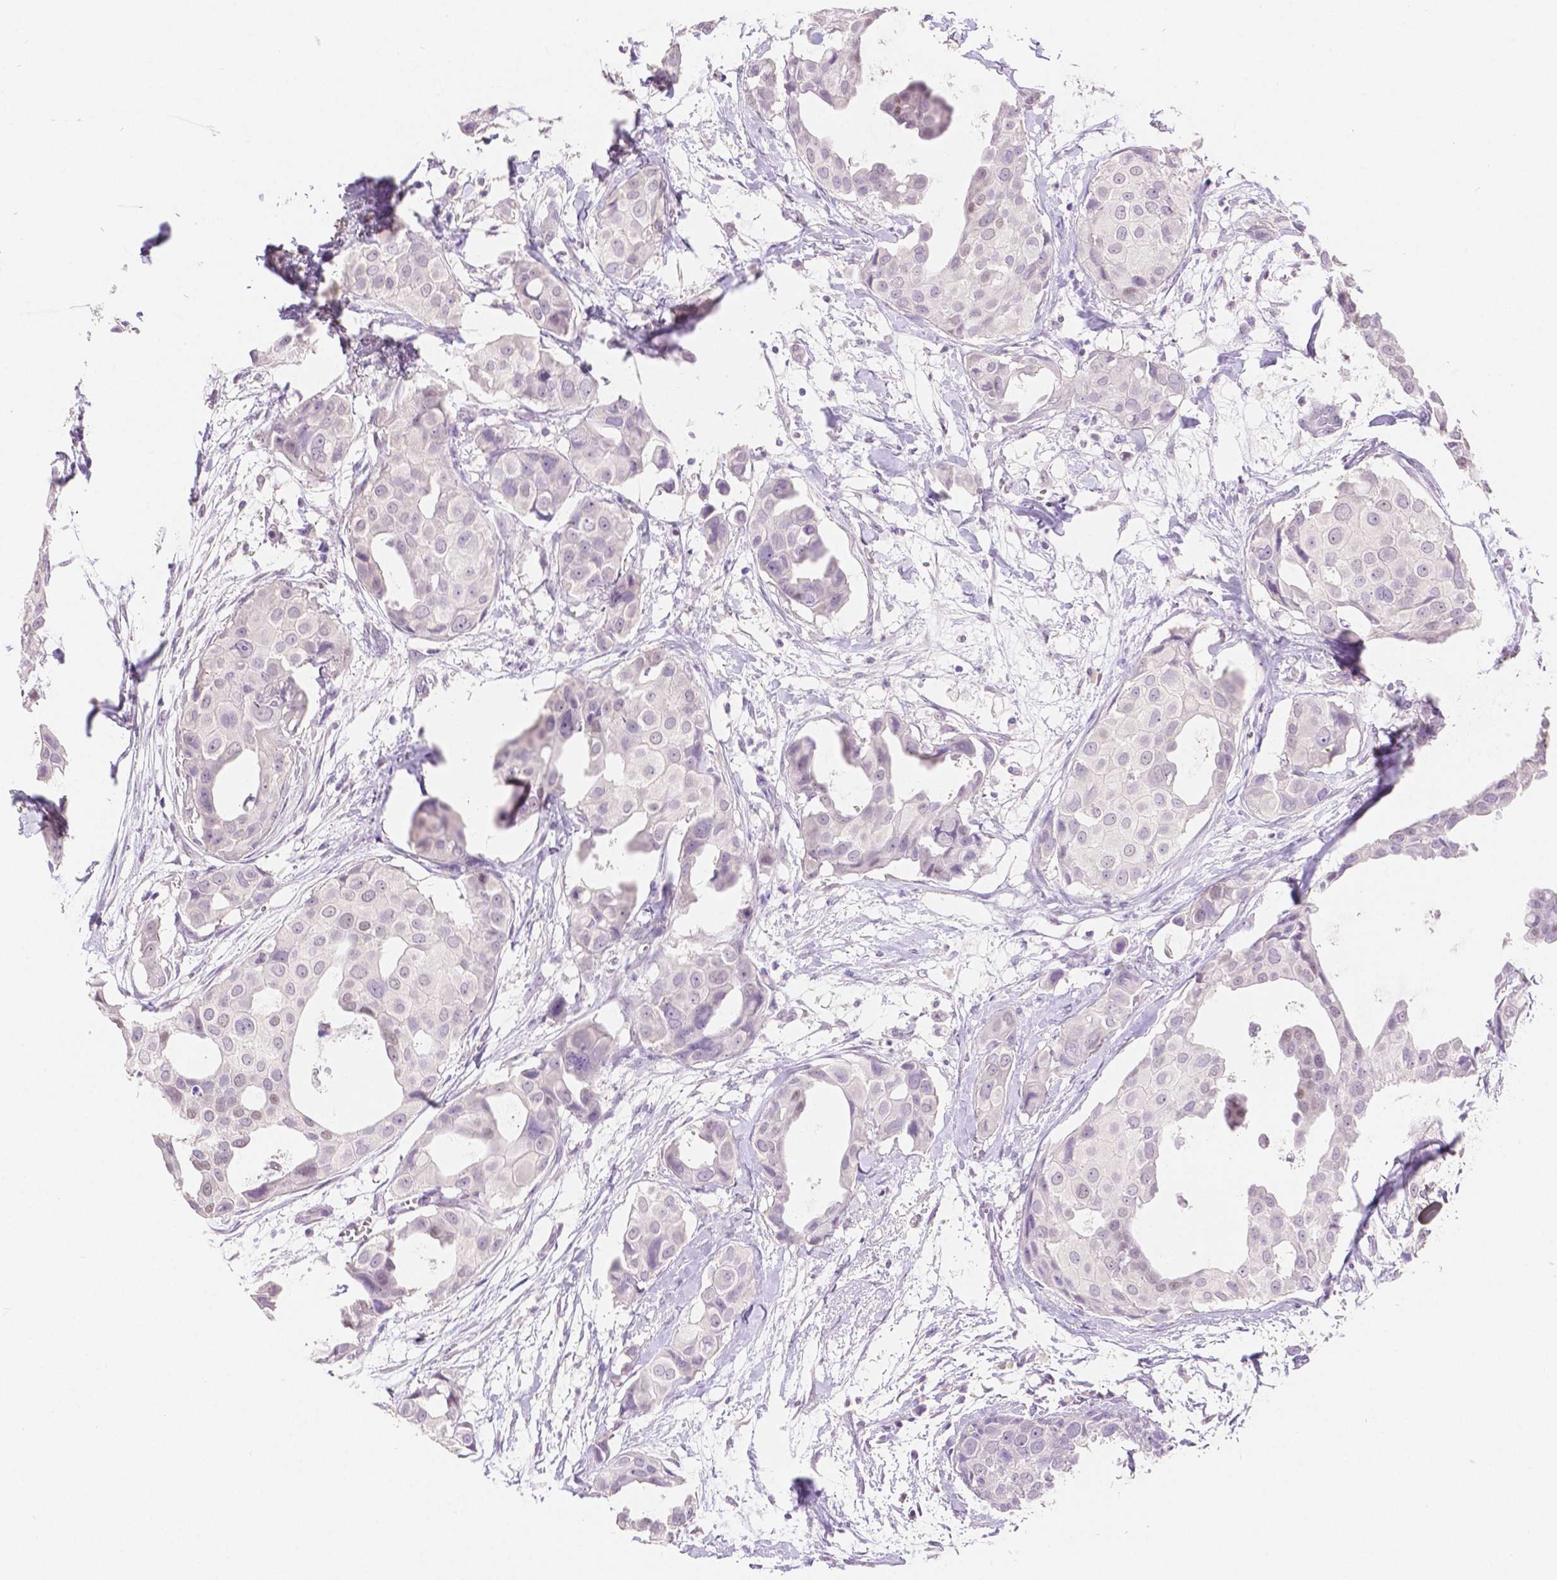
{"staining": {"intensity": "negative", "quantity": "none", "location": "none"}, "tissue": "breast cancer", "cell_type": "Tumor cells", "image_type": "cancer", "snomed": [{"axis": "morphology", "description": "Duct carcinoma"}, {"axis": "topography", "description": "Breast"}], "caption": "IHC histopathology image of human breast invasive ductal carcinoma stained for a protein (brown), which reveals no positivity in tumor cells. (DAB (3,3'-diaminobenzidine) IHC with hematoxylin counter stain).", "gene": "HNF1B", "patient": {"sex": "female", "age": 38}}